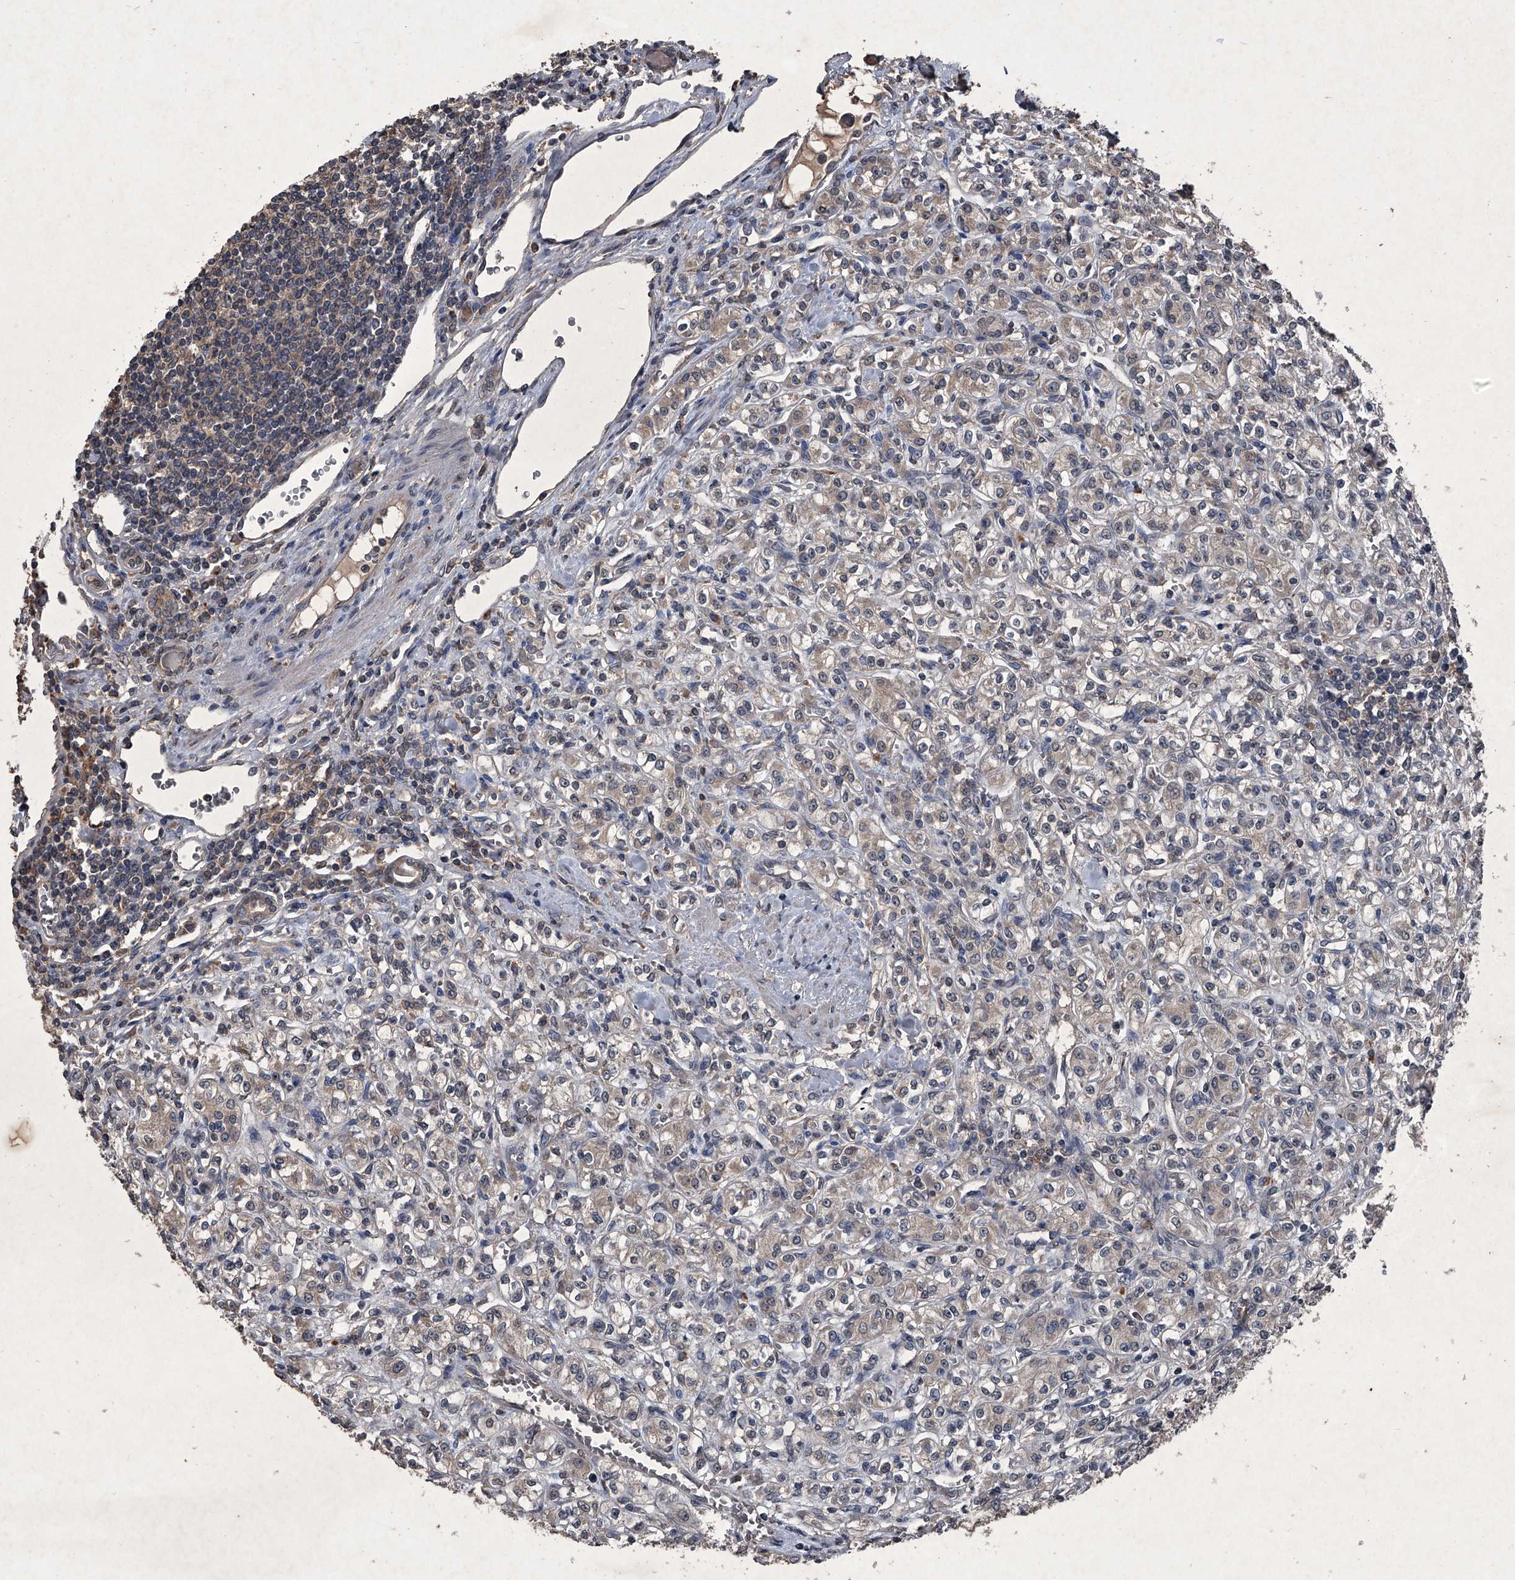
{"staining": {"intensity": "negative", "quantity": "none", "location": "none"}, "tissue": "renal cancer", "cell_type": "Tumor cells", "image_type": "cancer", "snomed": [{"axis": "morphology", "description": "Adenocarcinoma, NOS"}, {"axis": "topography", "description": "Kidney"}], "caption": "Renal cancer (adenocarcinoma) stained for a protein using immunohistochemistry shows no positivity tumor cells.", "gene": "MAPKAP1", "patient": {"sex": "male", "age": 77}}